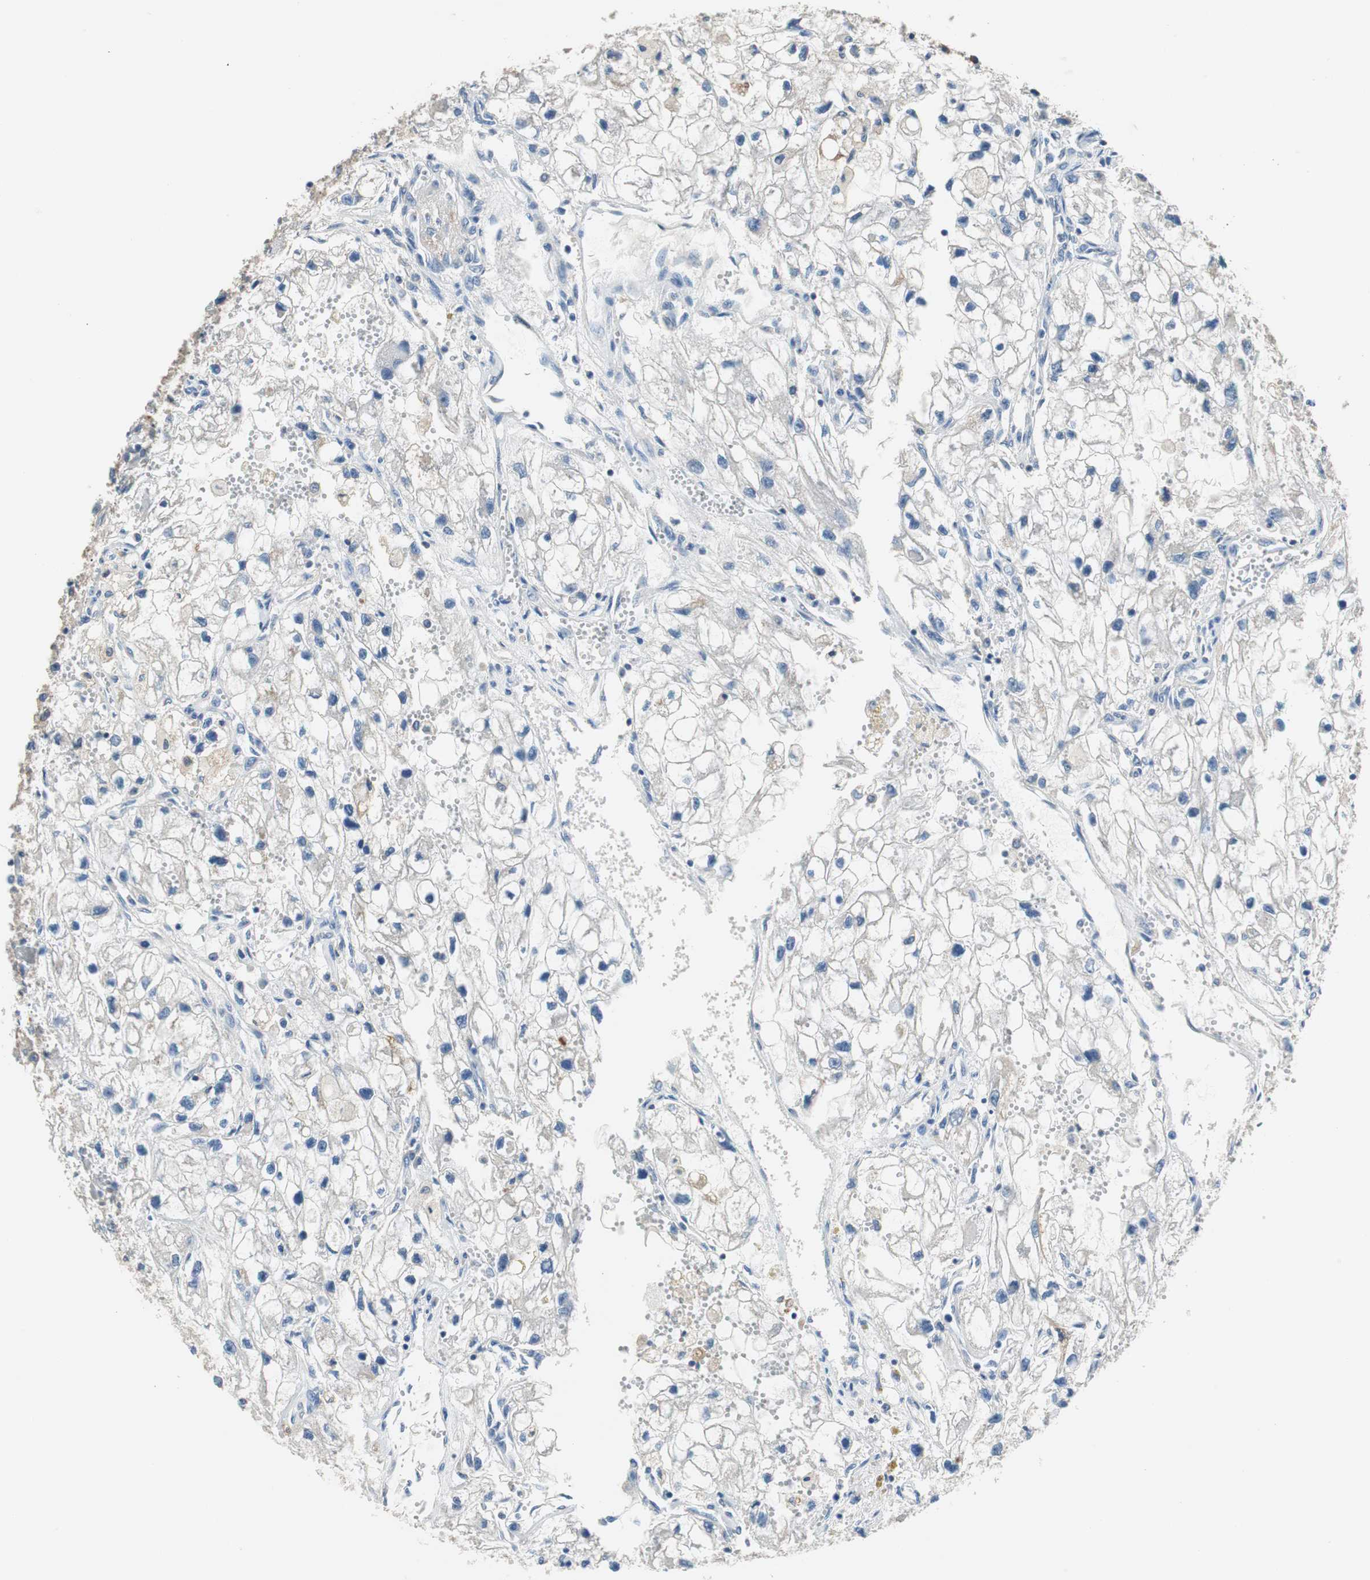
{"staining": {"intensity": "negative", "quantity": "none", "location": "none"}, "tissue": "renal cancer", "cell_type": "Tumor cells", "image_type": "cancer", "snomed": [{"axis": "morphology", "description": "Adenocarcinoma, NOS"}, {"axis": "topography", "description": "Kidney"}], "caption": "A high-resolution image shows immunohistochemistry staining of renal adenocarcinoma, which shows no significant positivity in tumor cells. (DAB (3,3'-diaminobenzidine) immunohistochemistry, high magnification).", "gene": "PRKCA", "patient": {"sex": "female", "age": 70}}